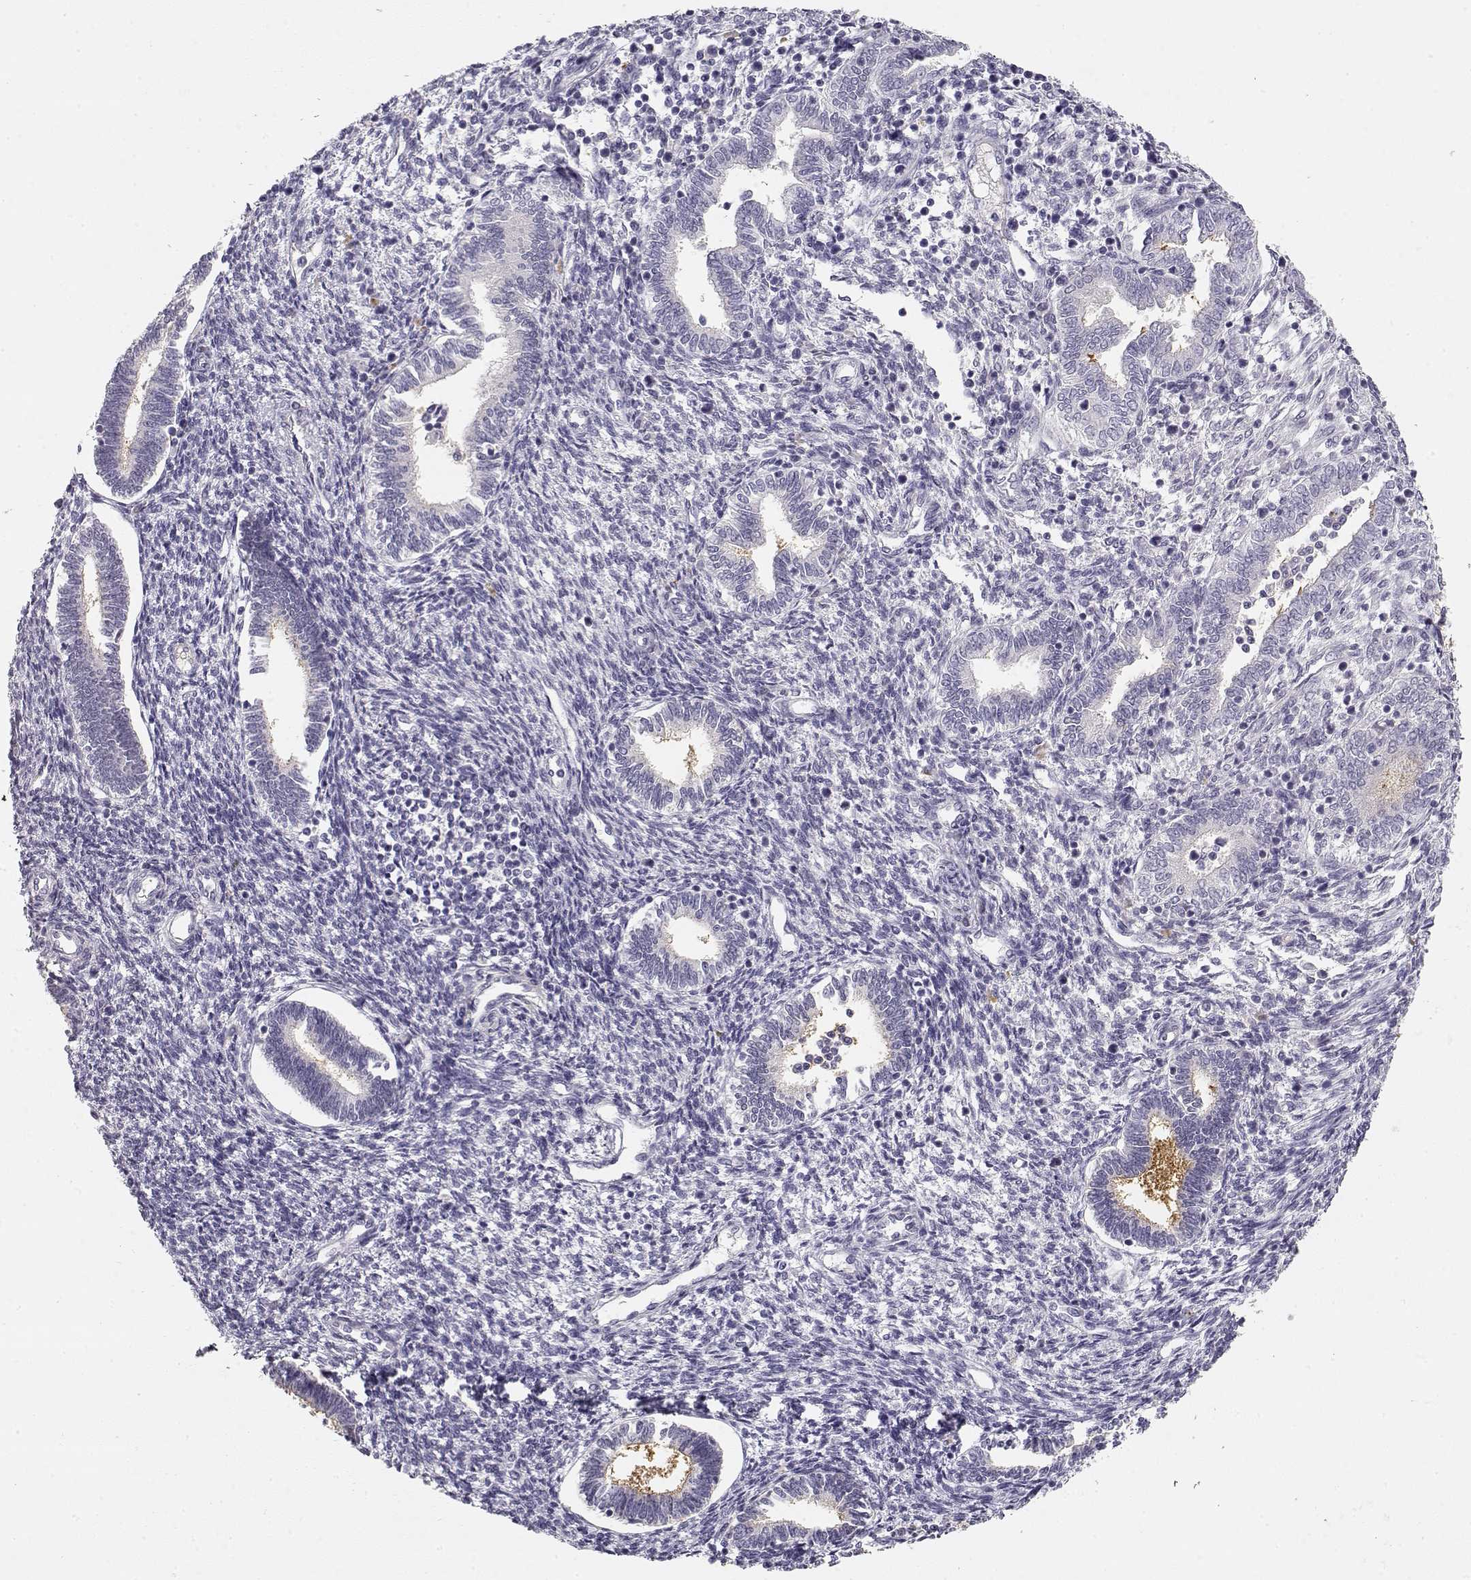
{"staining": {"intensity": "negative", "quantity": "none", "location": "none"}, "tissue": "endometrium", "cell_type": "Cells in endometrial stroma", "image_type": "normal", "snomed": [{"axis": "morphology", "description": "Normal tissue, NOS"}, {"axis": "topography", "description": "Endometrium"}], "caption": "Cells in endometrial stroma are negative for brown protein staining in normal endometrium. Nuclei are stained in blue.", "gene": "TTC26", "patient": {"sex": "female", "age": 42}}